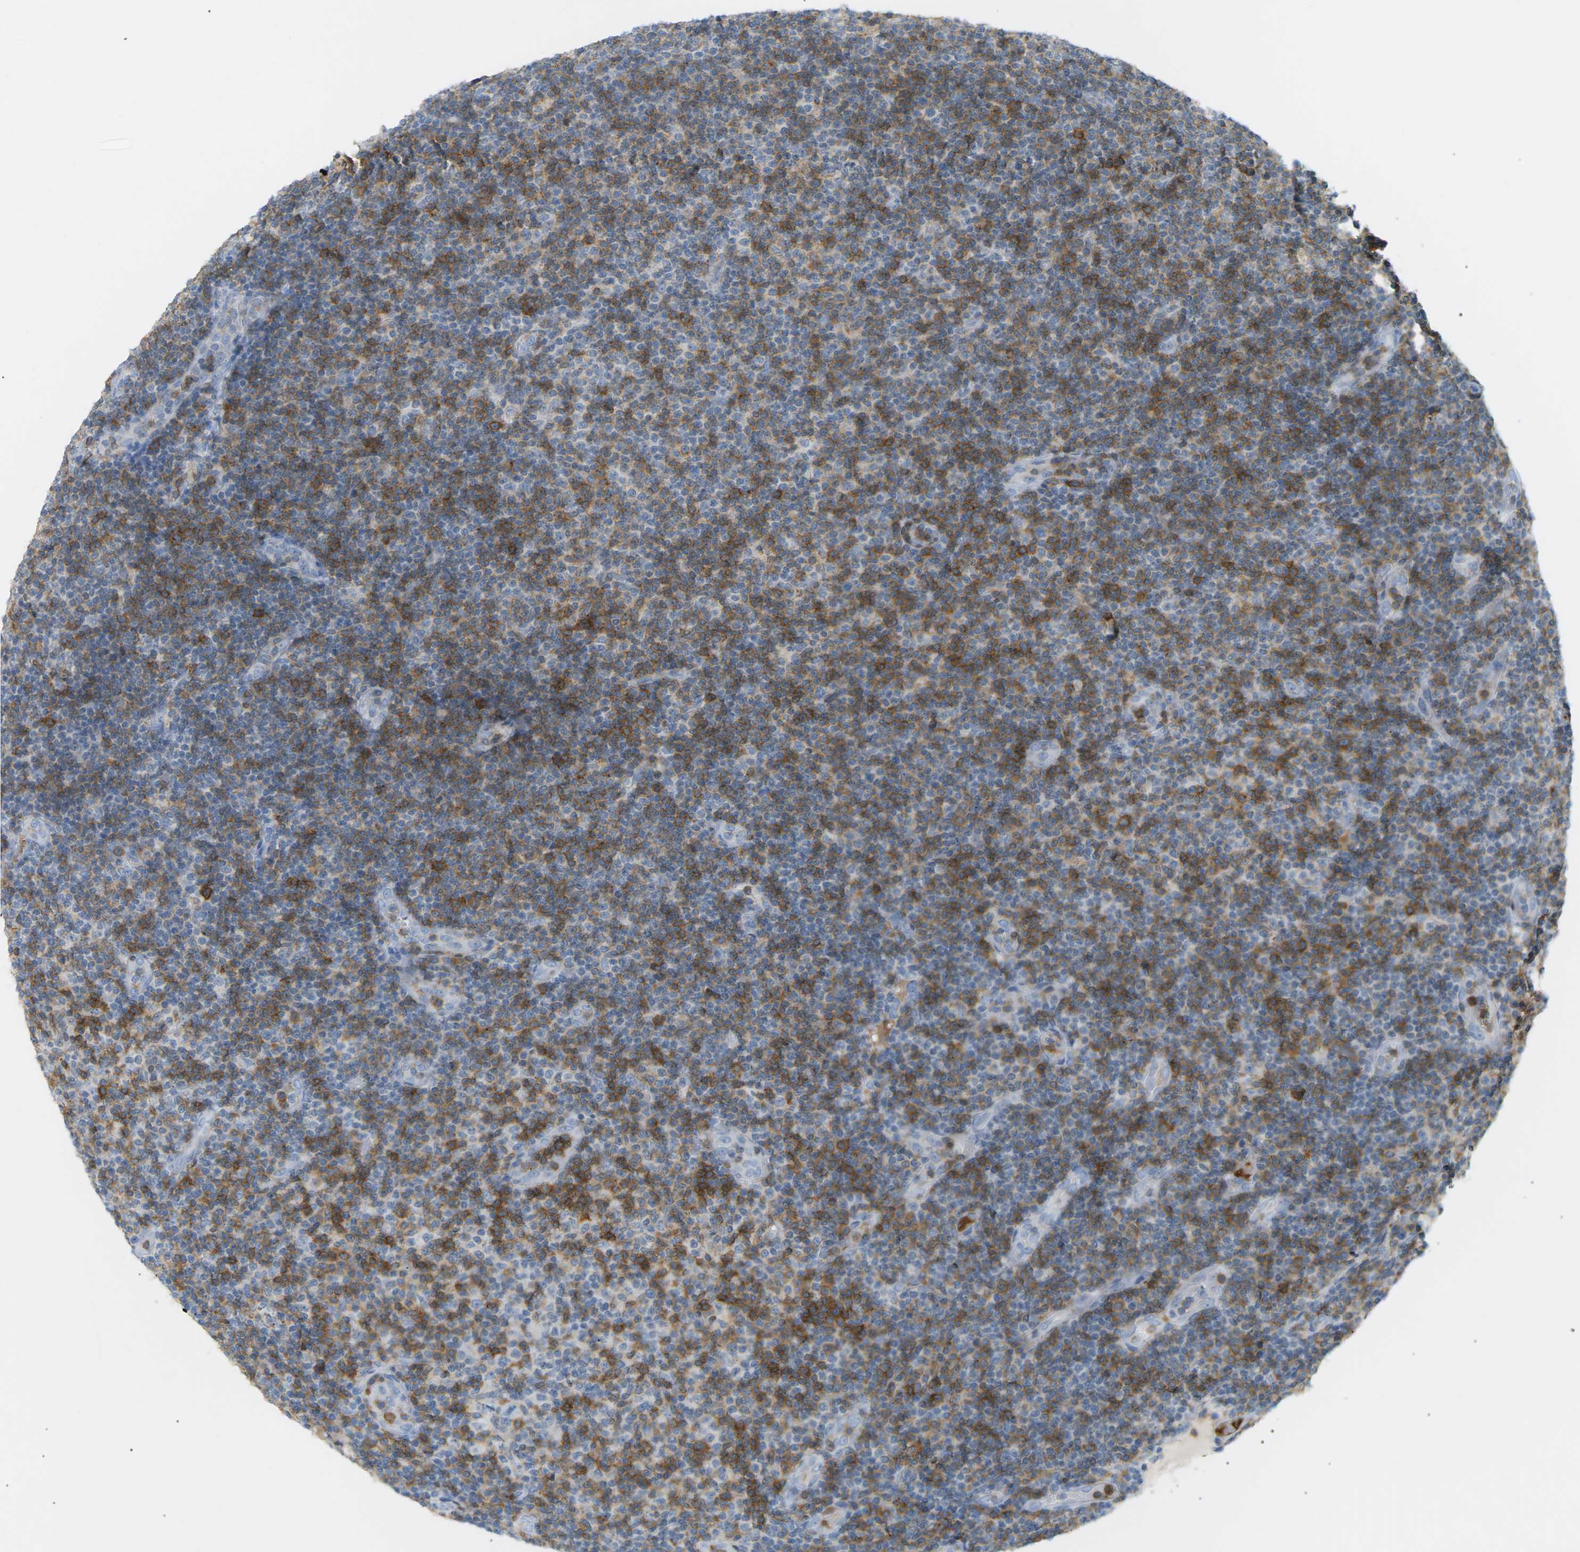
{"staining": {"intensity": "weak", "quantity": "<25%", "location": "cytoplasmic/membranous"}, "tissue": "lymphoma", "cell_type": "Tumor cells", "image_type": "cancer", "snomed": [{"axis": "morphology", "description": "Malignant lymphoma, non-Hodgkin's type, Low grade"}, {"axis": "topography", "description": "Lymph node"}], "caption": "The micrograph exhibits no significant staining in tumor cells of malignant lymphoma, non-Hodgkin's type (low-grade).", "gene": "LIME1", "patient": {"sex": "male", "age": 83}}